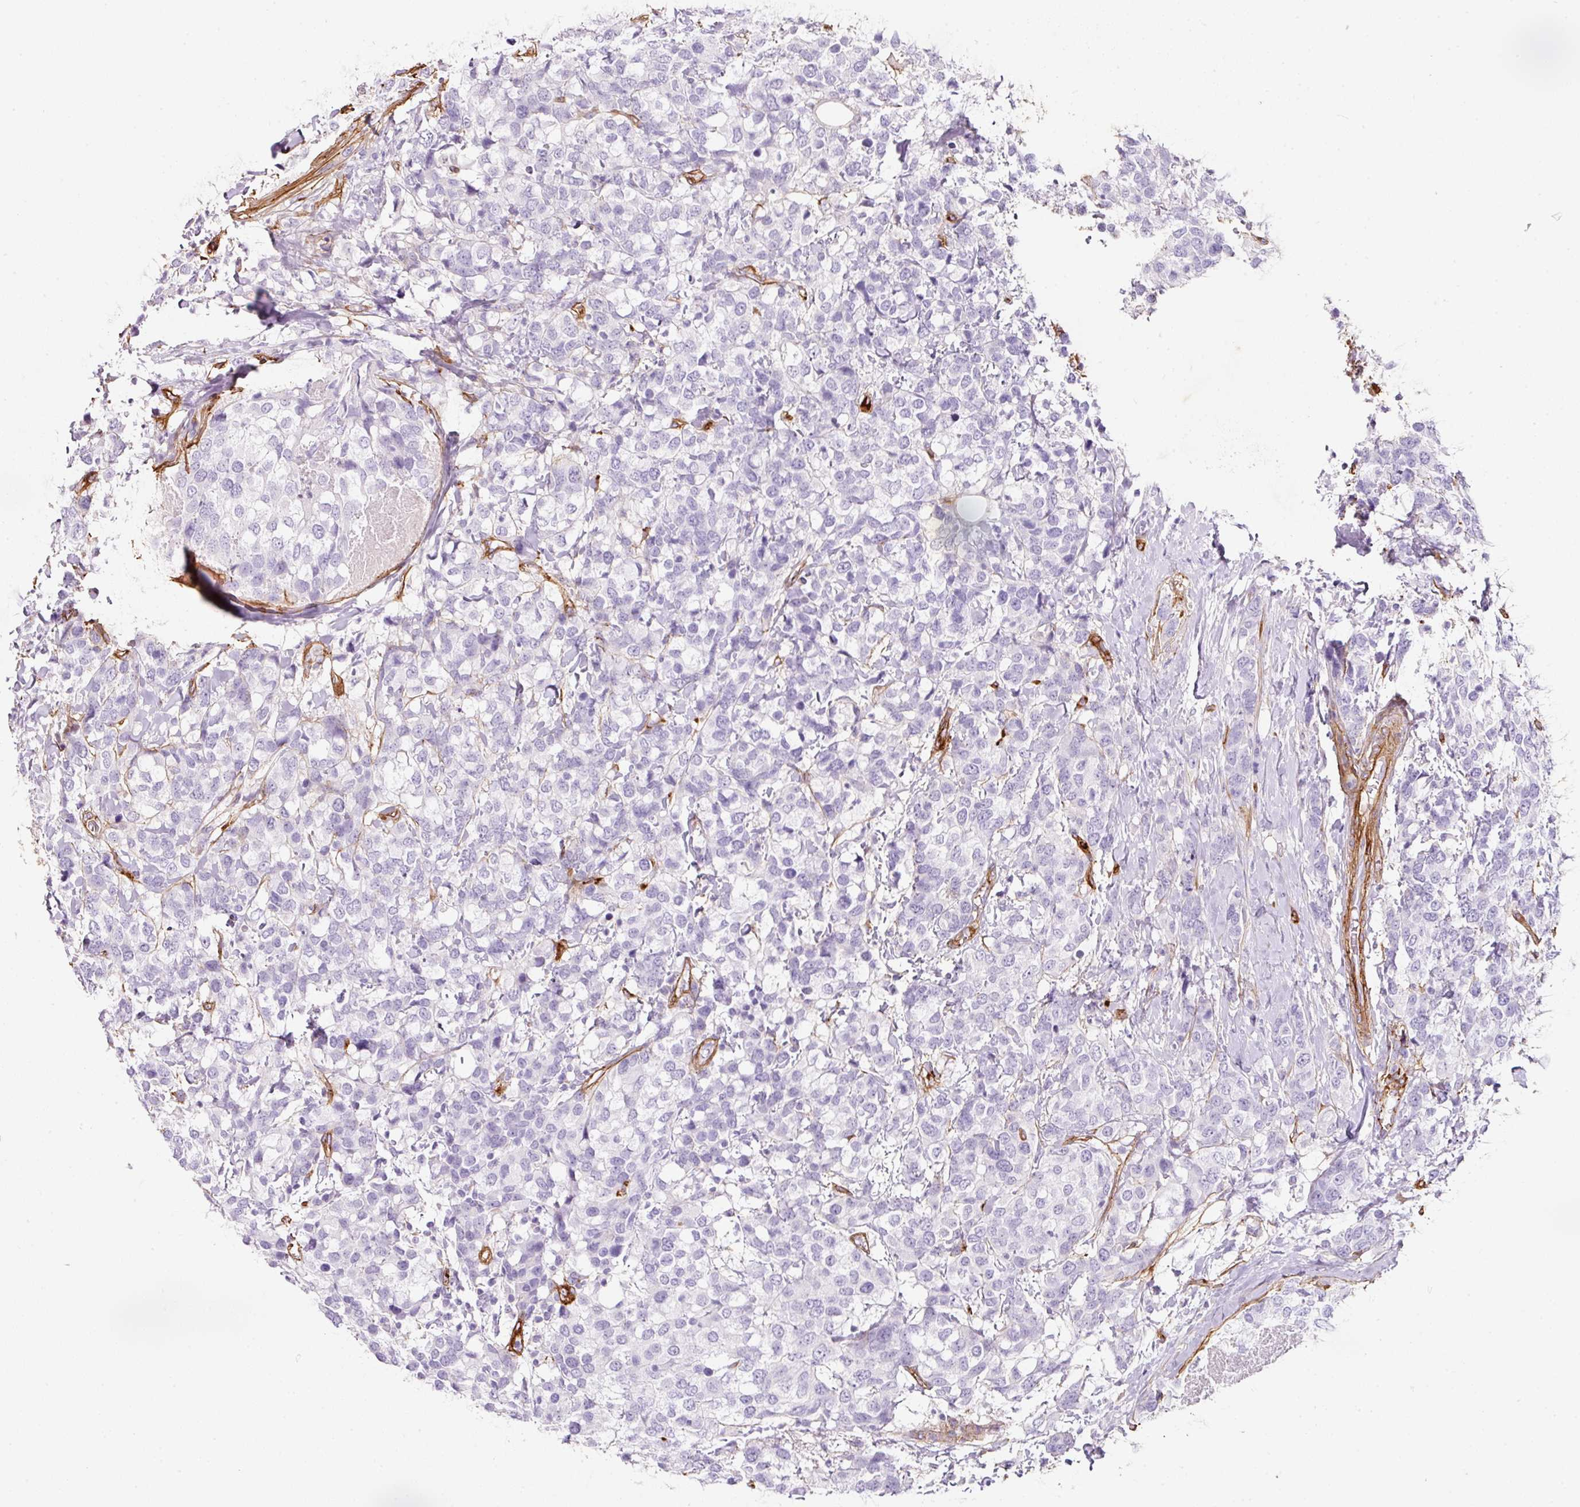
{"staining": {"intensity": "negative", "quantity": "none", "location": "none"}, "tissue": "breast cancer", "cell_type": "Tumor cells", "image_type": "cancer", "snomed": [{"axis": "morphology", "description": "Lobular carcinoma"}, {"axis": "topography", "description": "Breast"}], "caption": "DAB immunohistochemical staining of human breast cancer (lobular carcinoma) exhibits no significant staining in tumor cells.", "gene": "LOXL4", "patient": {"sex": "female", "age": 59}}